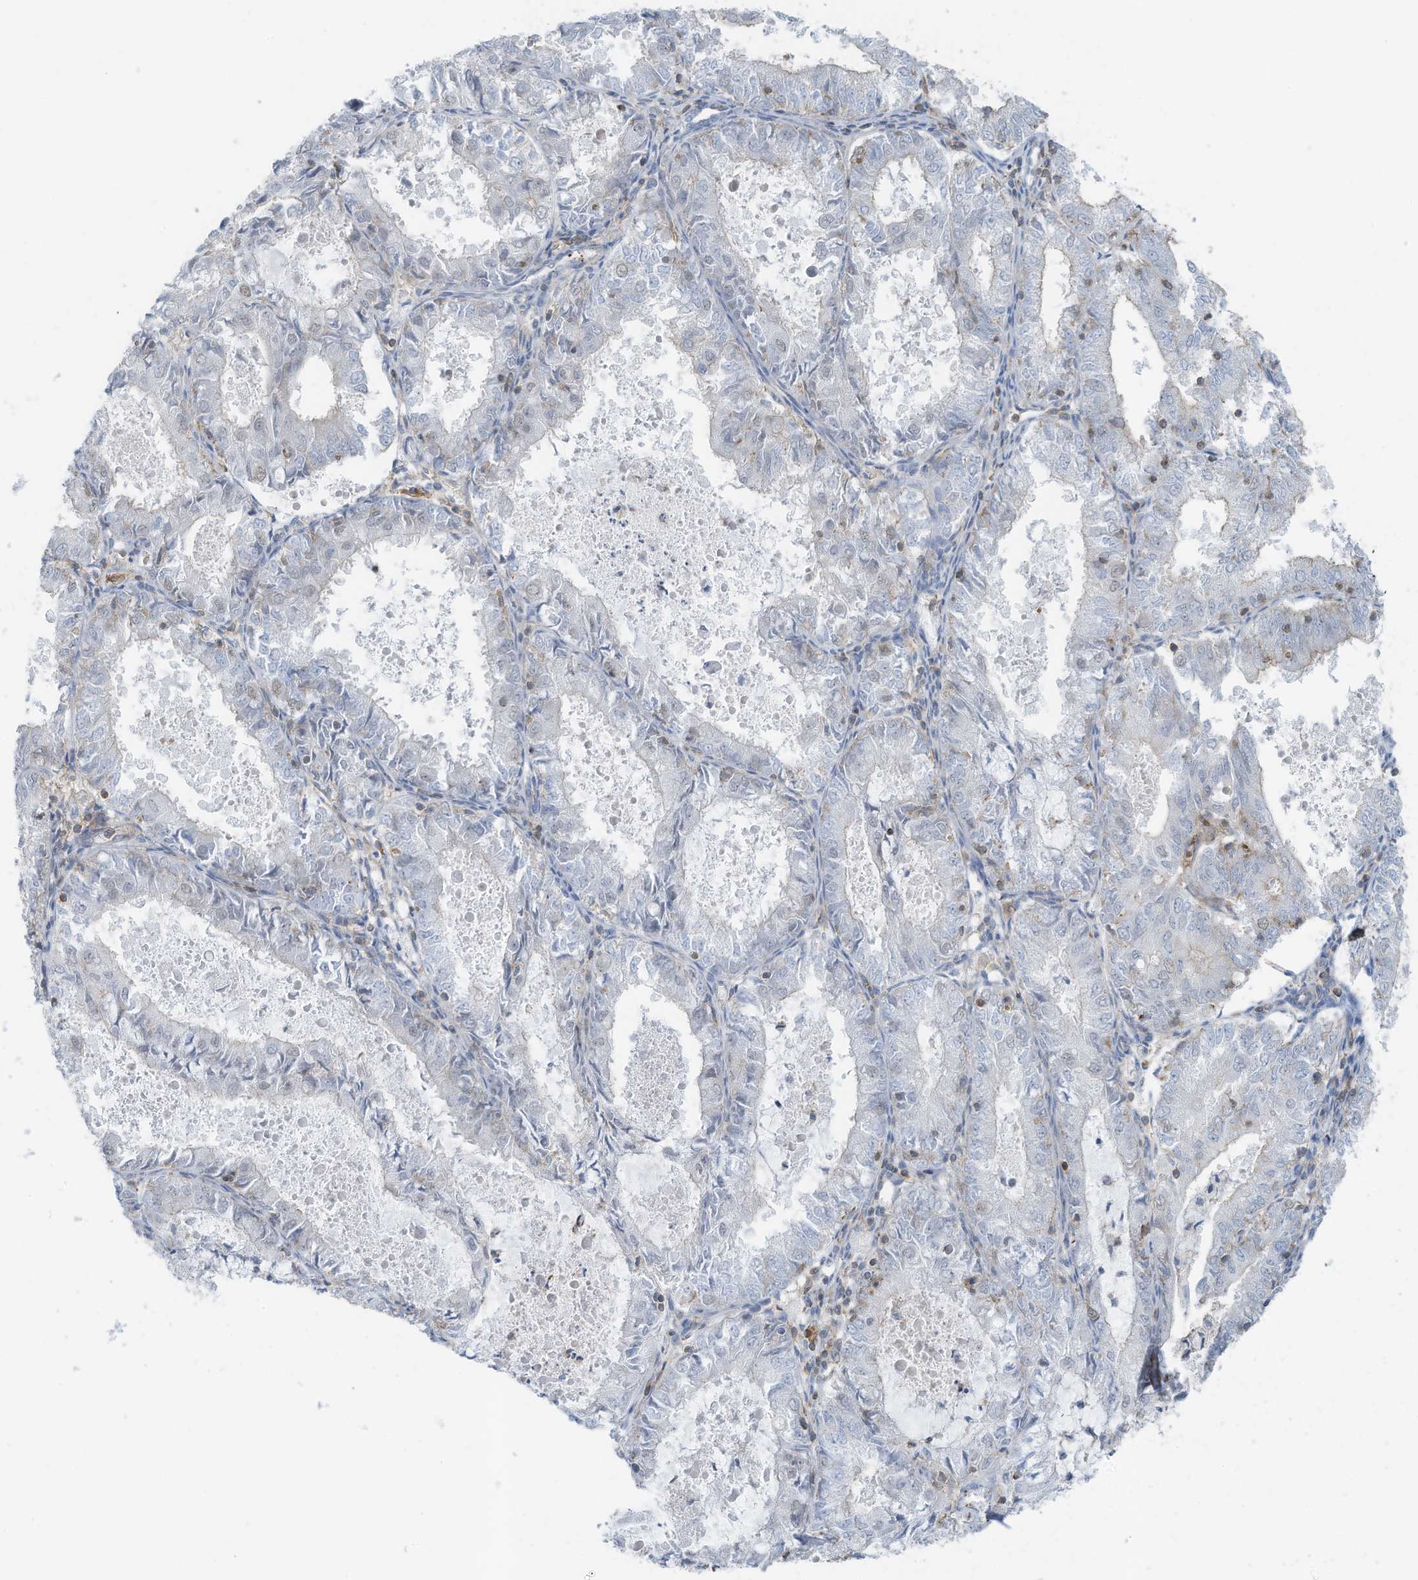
{"staining": {"intensity": "negative", "quantity": "none", "location": "none"}, "tissue": "endometrial cancer", "cell_type": "Tumor cells", "image_type": "cancer", "snomed": [{"axis": "morphology", "description": "Adenocarcinoma, NOS"}, {"axis": "topography", "description": "Endometrium"}], "caption": "IHC of endometrial cancer demonstrates no positivity in tumor cells.", "gene": "ZNF846", "patient": {"sex": "female", "age": 57}}